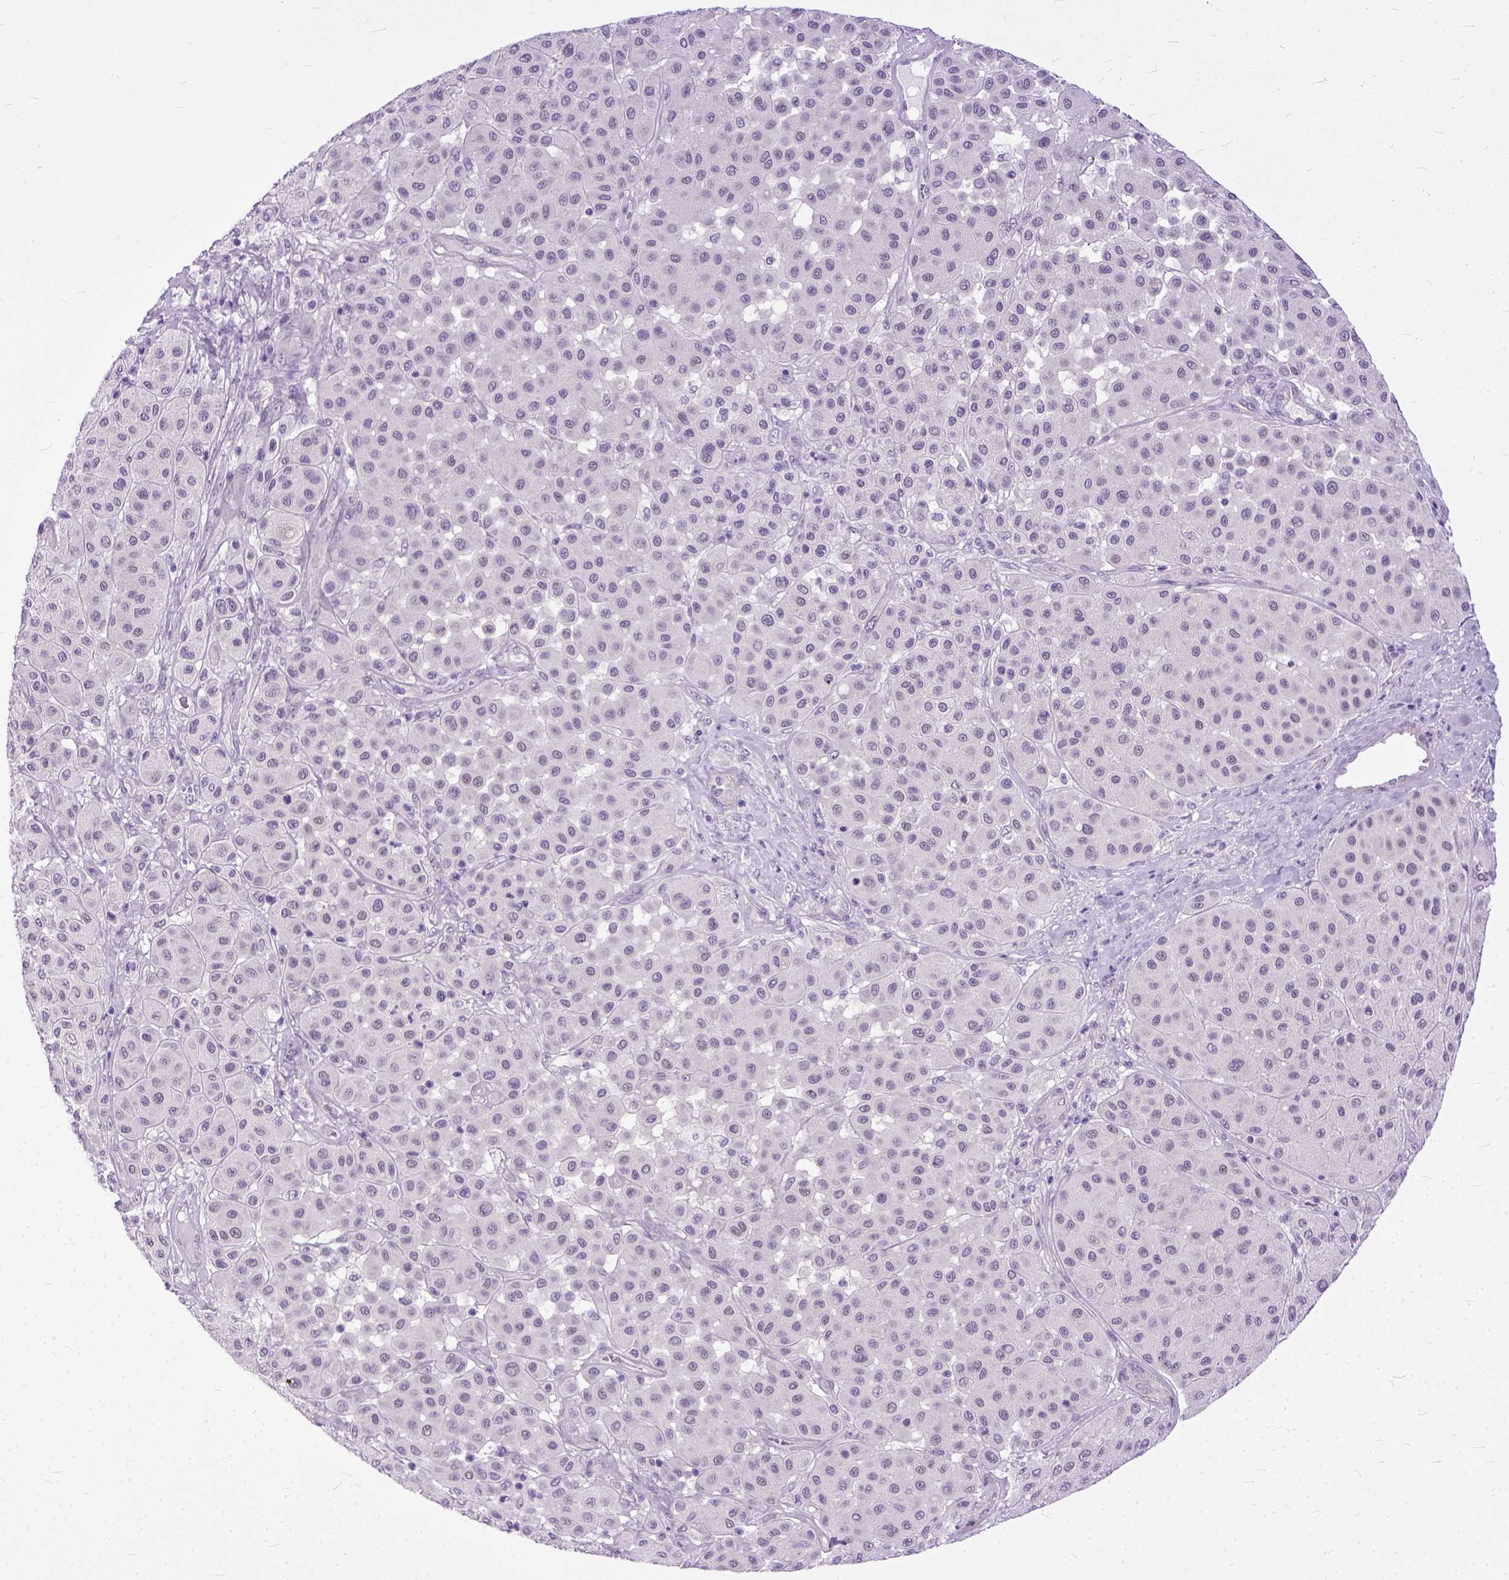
{"staining": {"intensity": "negative", "quantity": "none", "location": "none"}, "tissue": "melanoma", "cell_type": "Tumor cells", "image_type": "cancer", "snomed": [{"axis": "morphology", "description": "Malignant melanoma, Metastatic site"}, {"axis": "topography", "description": "Smooth muscle"}], "caption": "Immunohistochemical staining of human malignant melanoma (metastatic site) demonstrates no significant staining in tumor cells. (Stains: DAB (3,3'-diaminobenzidine) immunohistochemistry (IHC) with hematoxylin counter stain, Microscopy: brightfield microscopy at high magnification).", "gene": "TCEAL7", "patient": {"sex": "male", "age": 41}}